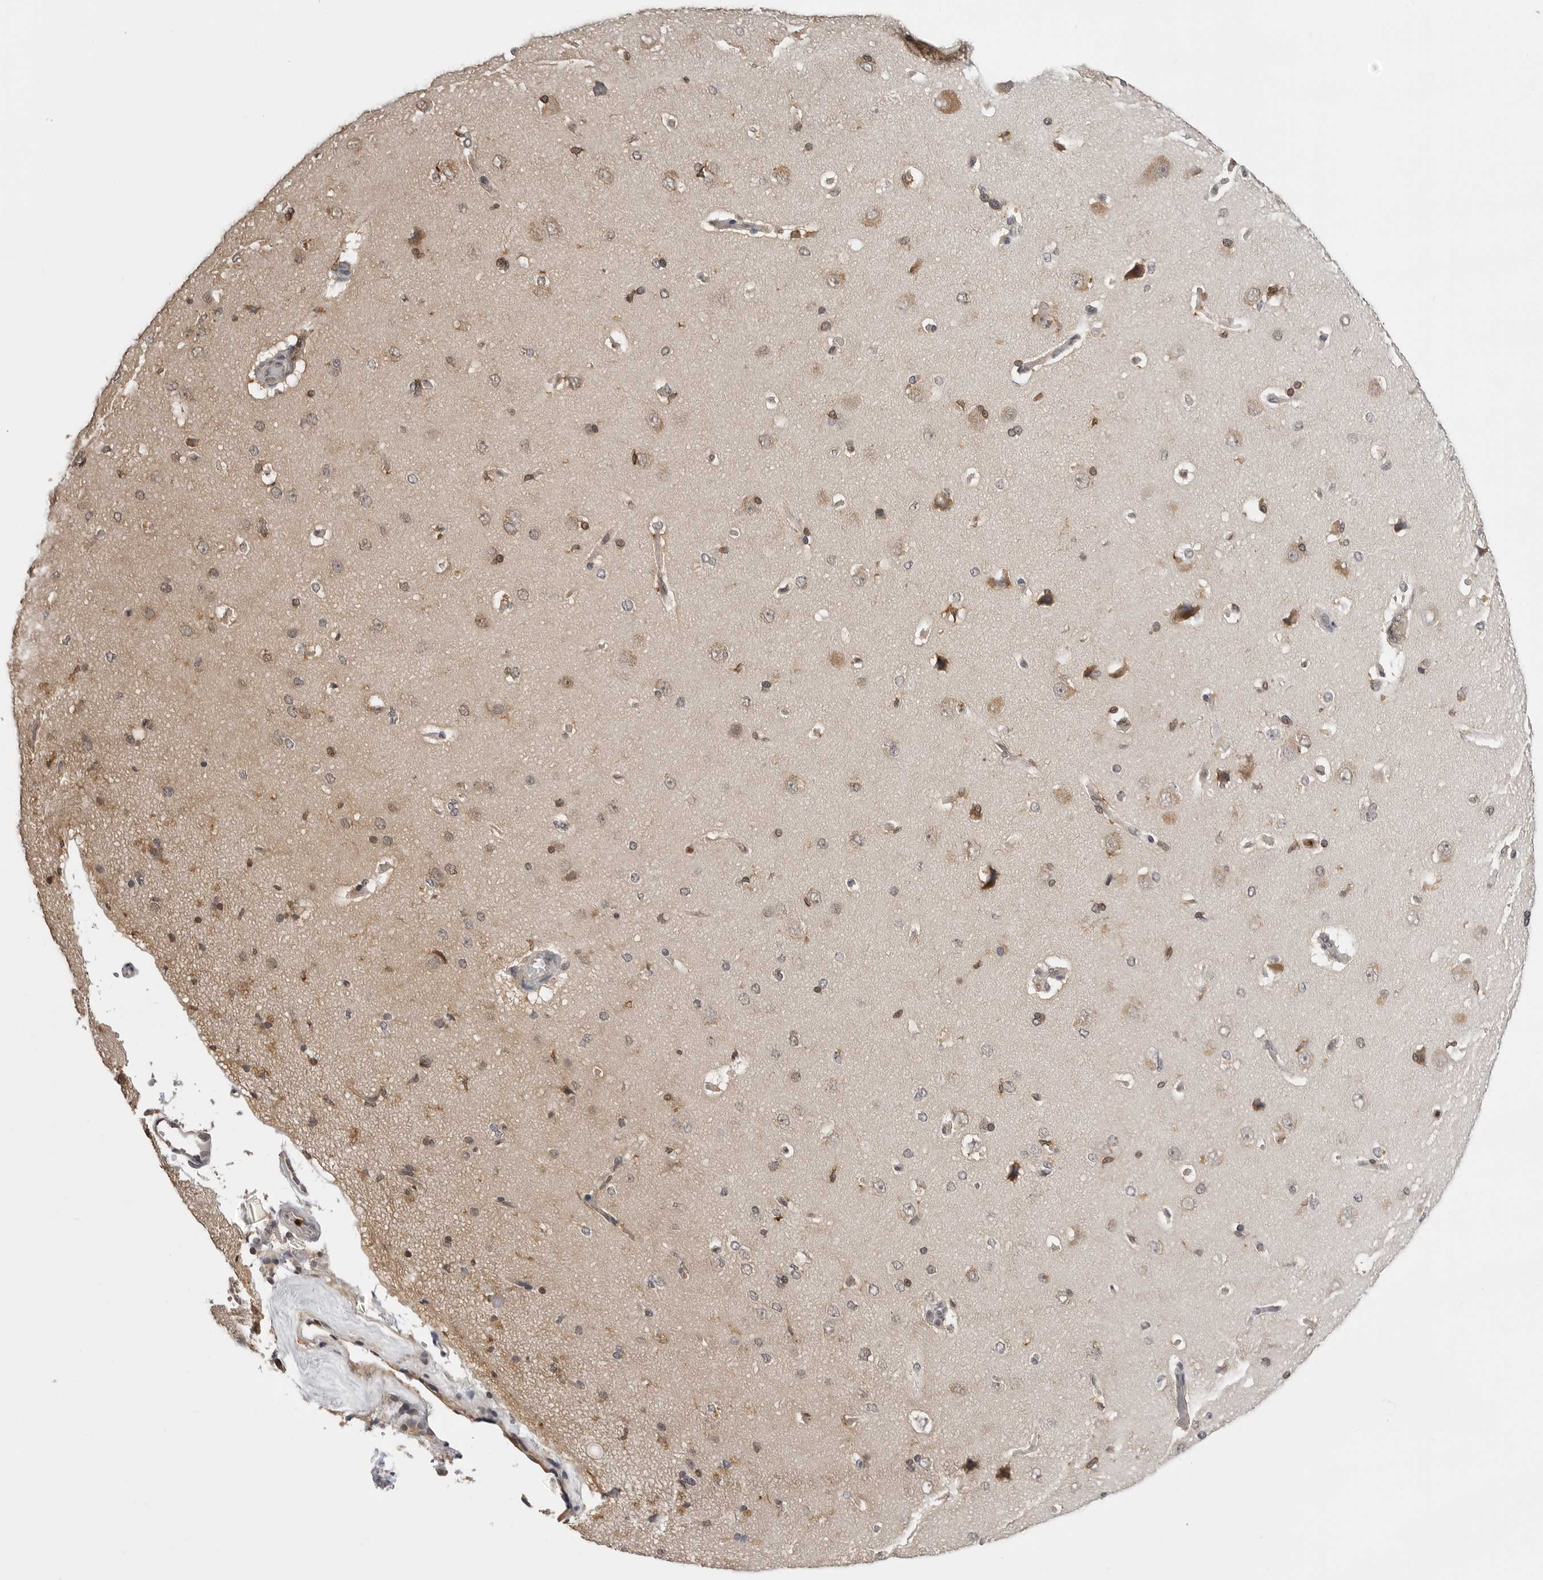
{"staining": {"intensity": "negative", "quantity": "none", "location": "none"}, "tissue": "cerebral cortex", "cell_type": "Endothelial cells", "image_type": "normal", "snomed": [{"axis": "morphology", "description": "Normal tissue, NOS"}, {"axis": "topography", "description": "Cerebral cortex"}], "caption": "The immunohistochemistry (IHC) photomicrograph has no significant positivity in endothelial cells of cerebral cortex.", "gene": "TRMT13", "patient": {"sex": "male", "age": 62}}